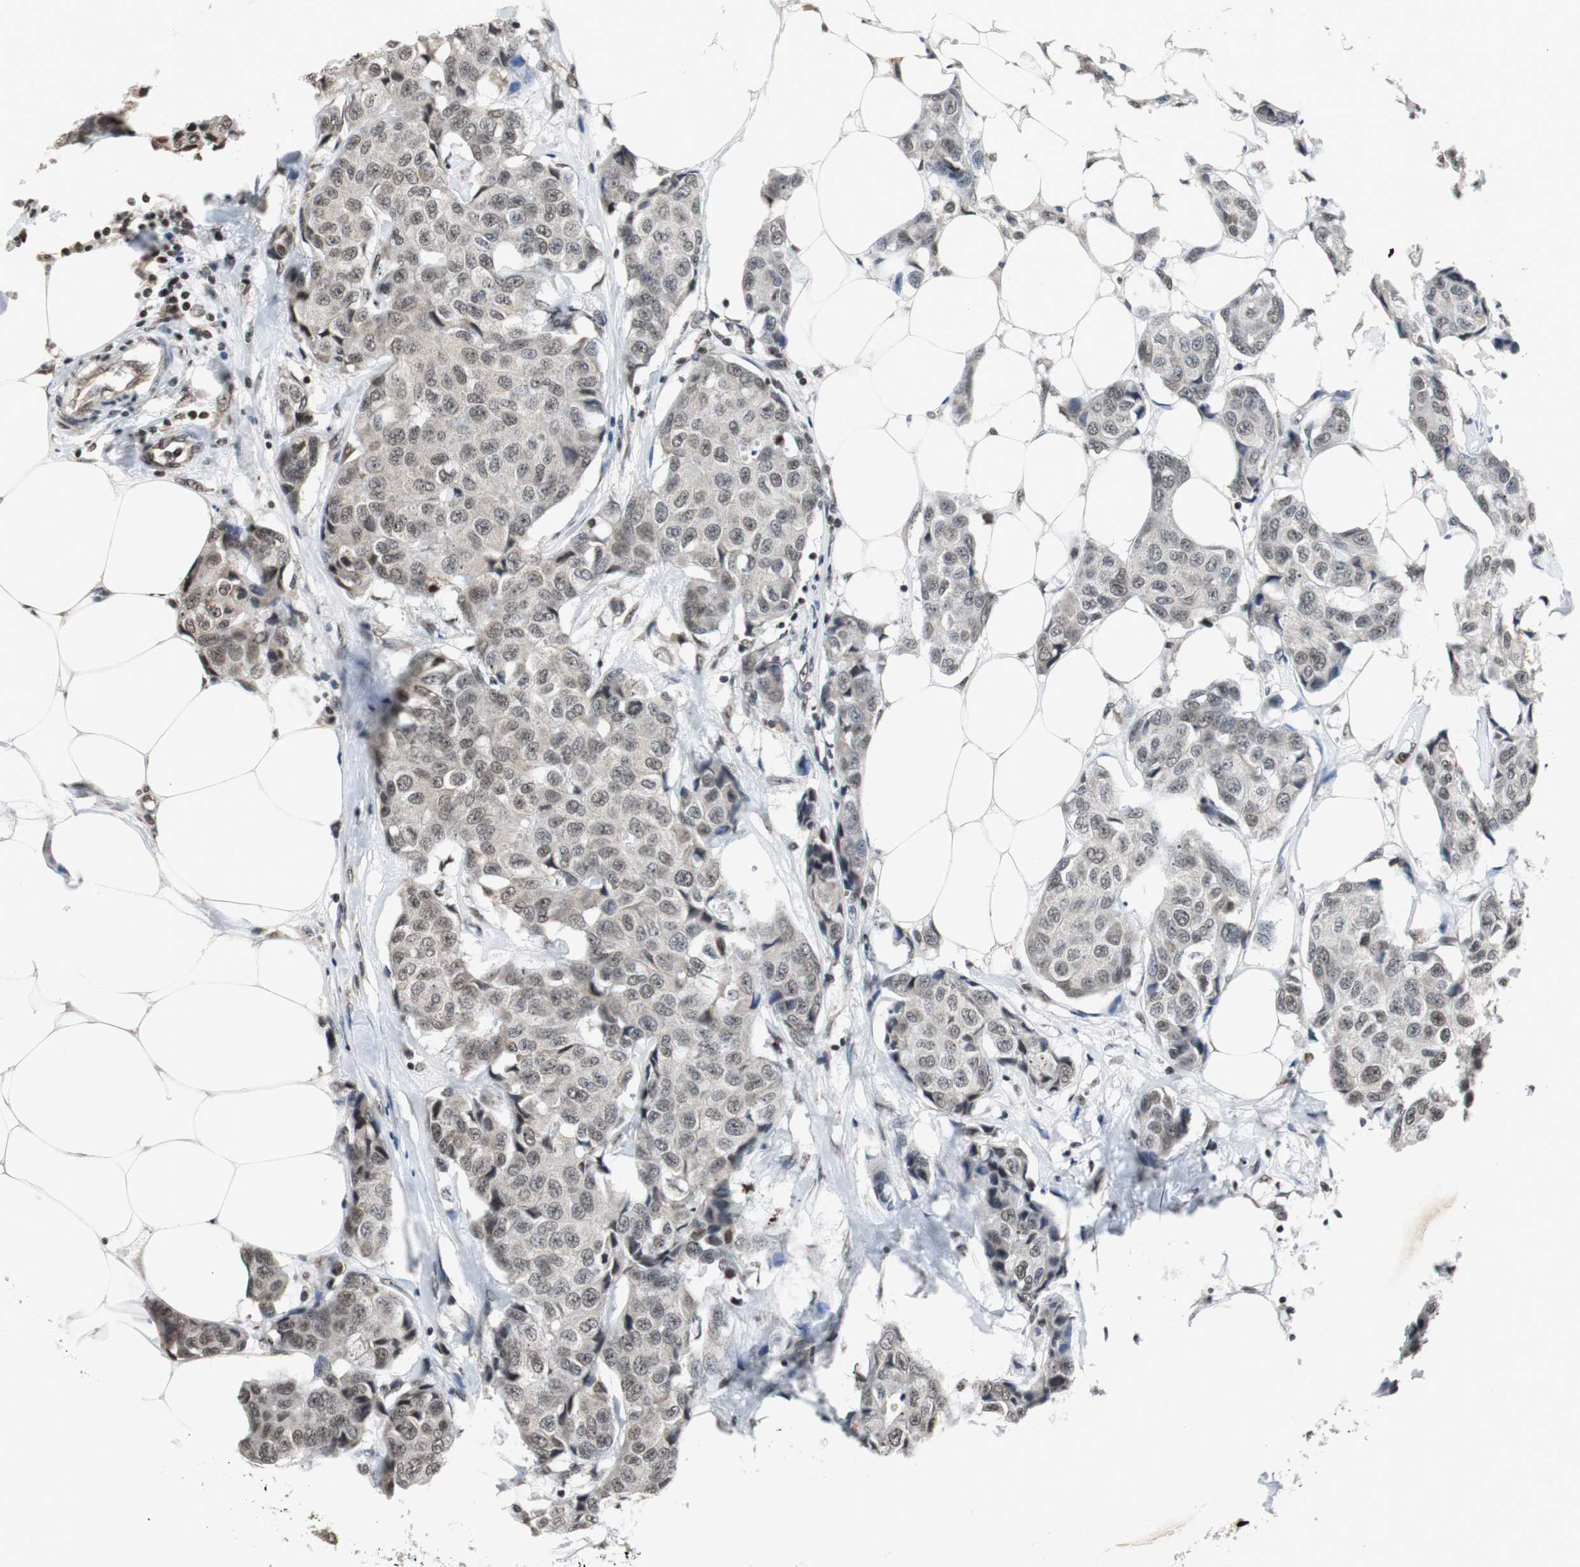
{"staining": {"intensity": "weak", "quantity": "25%-75%", "location": "cytoplasmic/membranous,nuclear"}, "tissue": "breast cancer", "cell_type": "Tumor cells", "image_type": "cancer", "snomed": [{"axis": "morphology", "description": "Duct carcinoma"}, {"axis": "topography", "description": "Breast"}], "caption": "The photomicrograph exhibits a brown stain indicating the presence of a protein in the cytoplasmic/membranous and nuclear of tumor cells in breast cancer.", "gene": "REST", "patient": {"sex": "female", "age": 80}}